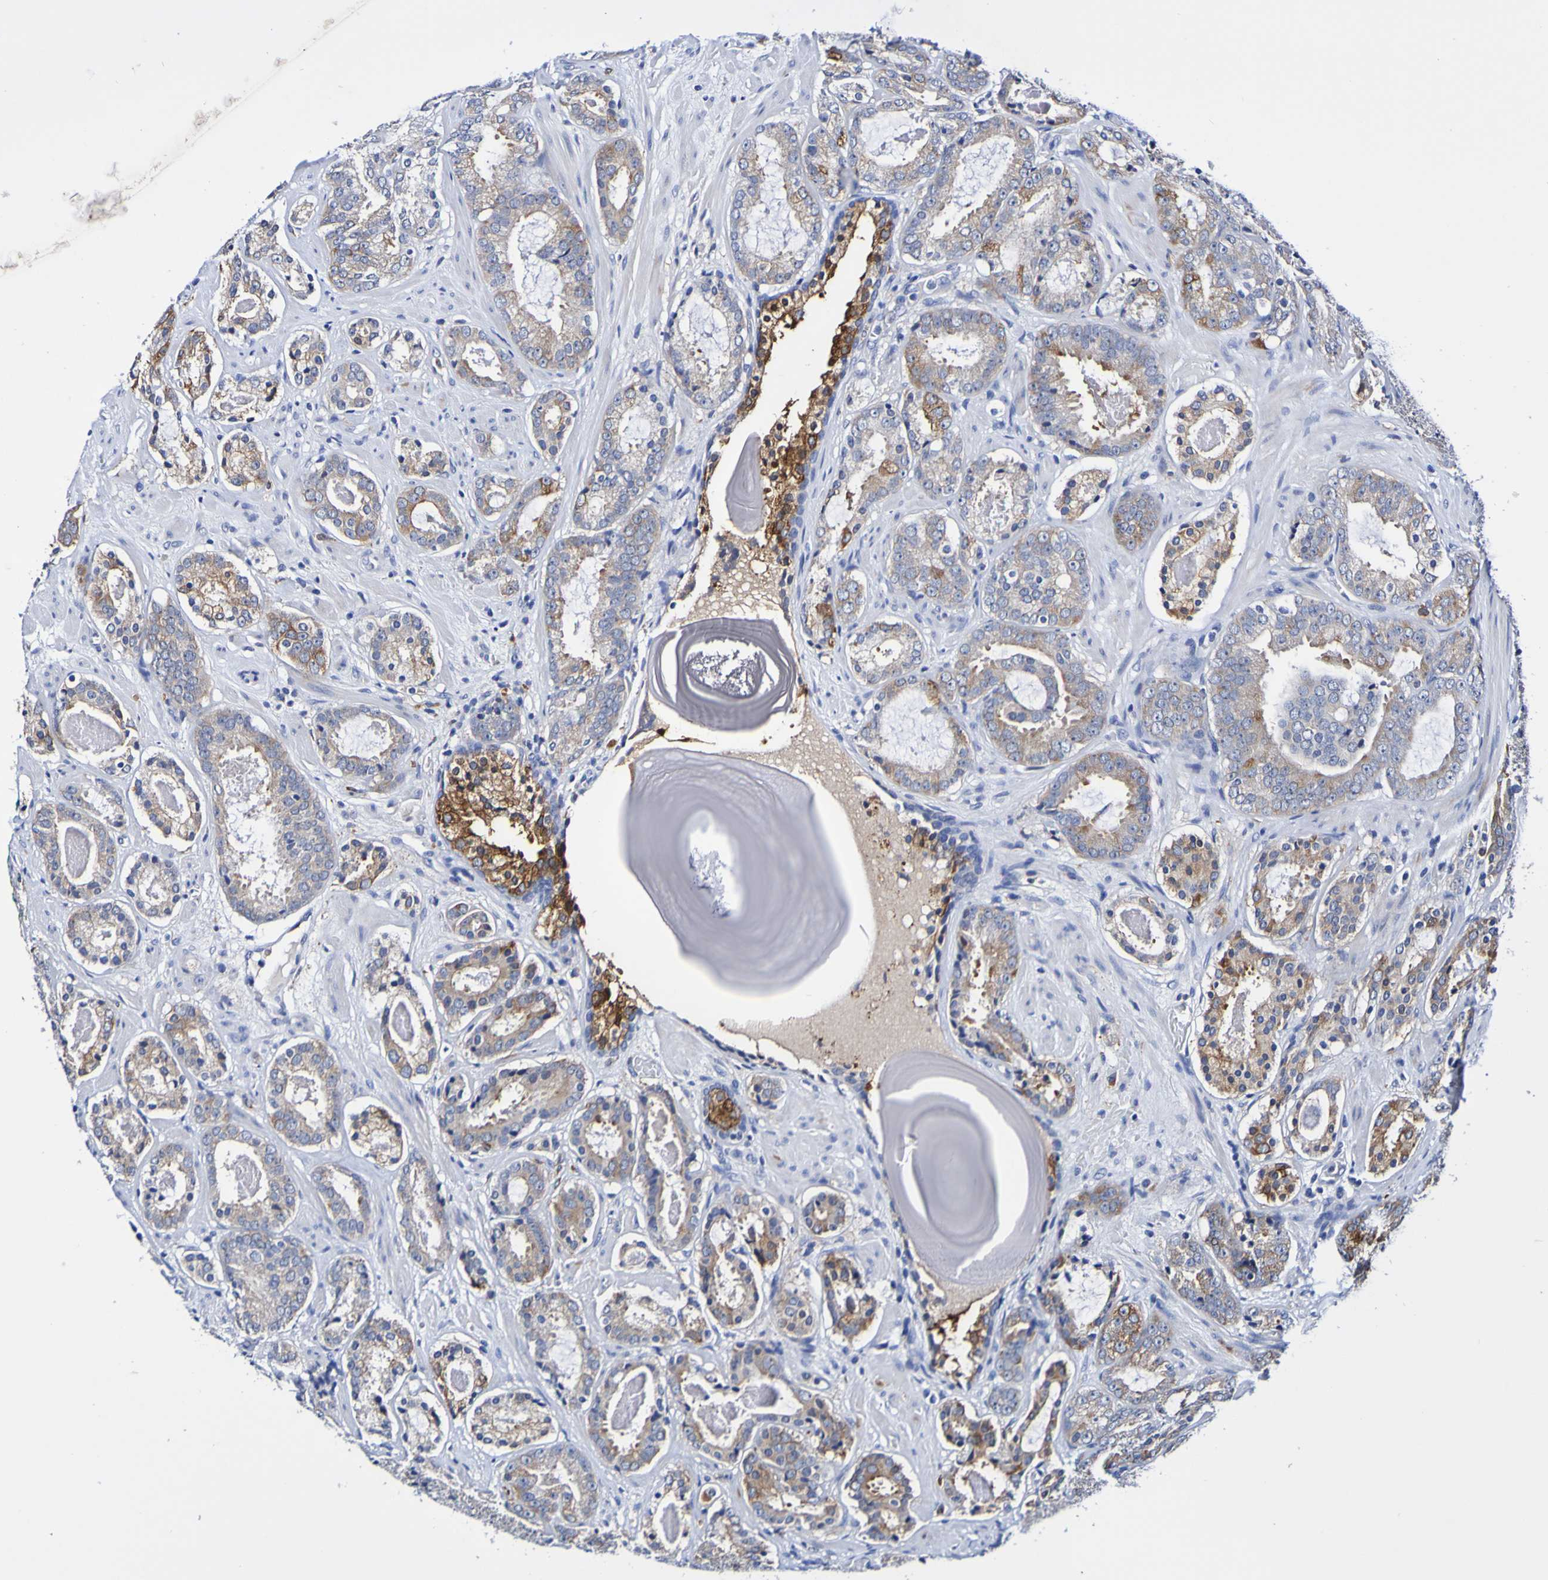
{"staining": {"intensity": "weak", "quantity": "25%-75%", "location": "cytoplasmic/membranous"}, "tissue": "prostate cancer", "cell_type": "Tumor cells", "image_type": "cancer", "snomed": [{"axis": "morphology", "description": "Adenocarcinoma, Low grade"}, {"axis": "topography", "description": "Prostate"}], "caption": "This histopathology image shows prostate cancer (low-grade adenocarcinoma) stained with immunohistochemistry (IHC) to label a protein in brown. The cytoplasmic/membranous of tumor cells show weak positivity for the protein. Nuclei are counter-stained blue.", "gene": "SEZ6", "patient": {"sex": "male", "age": 69}}